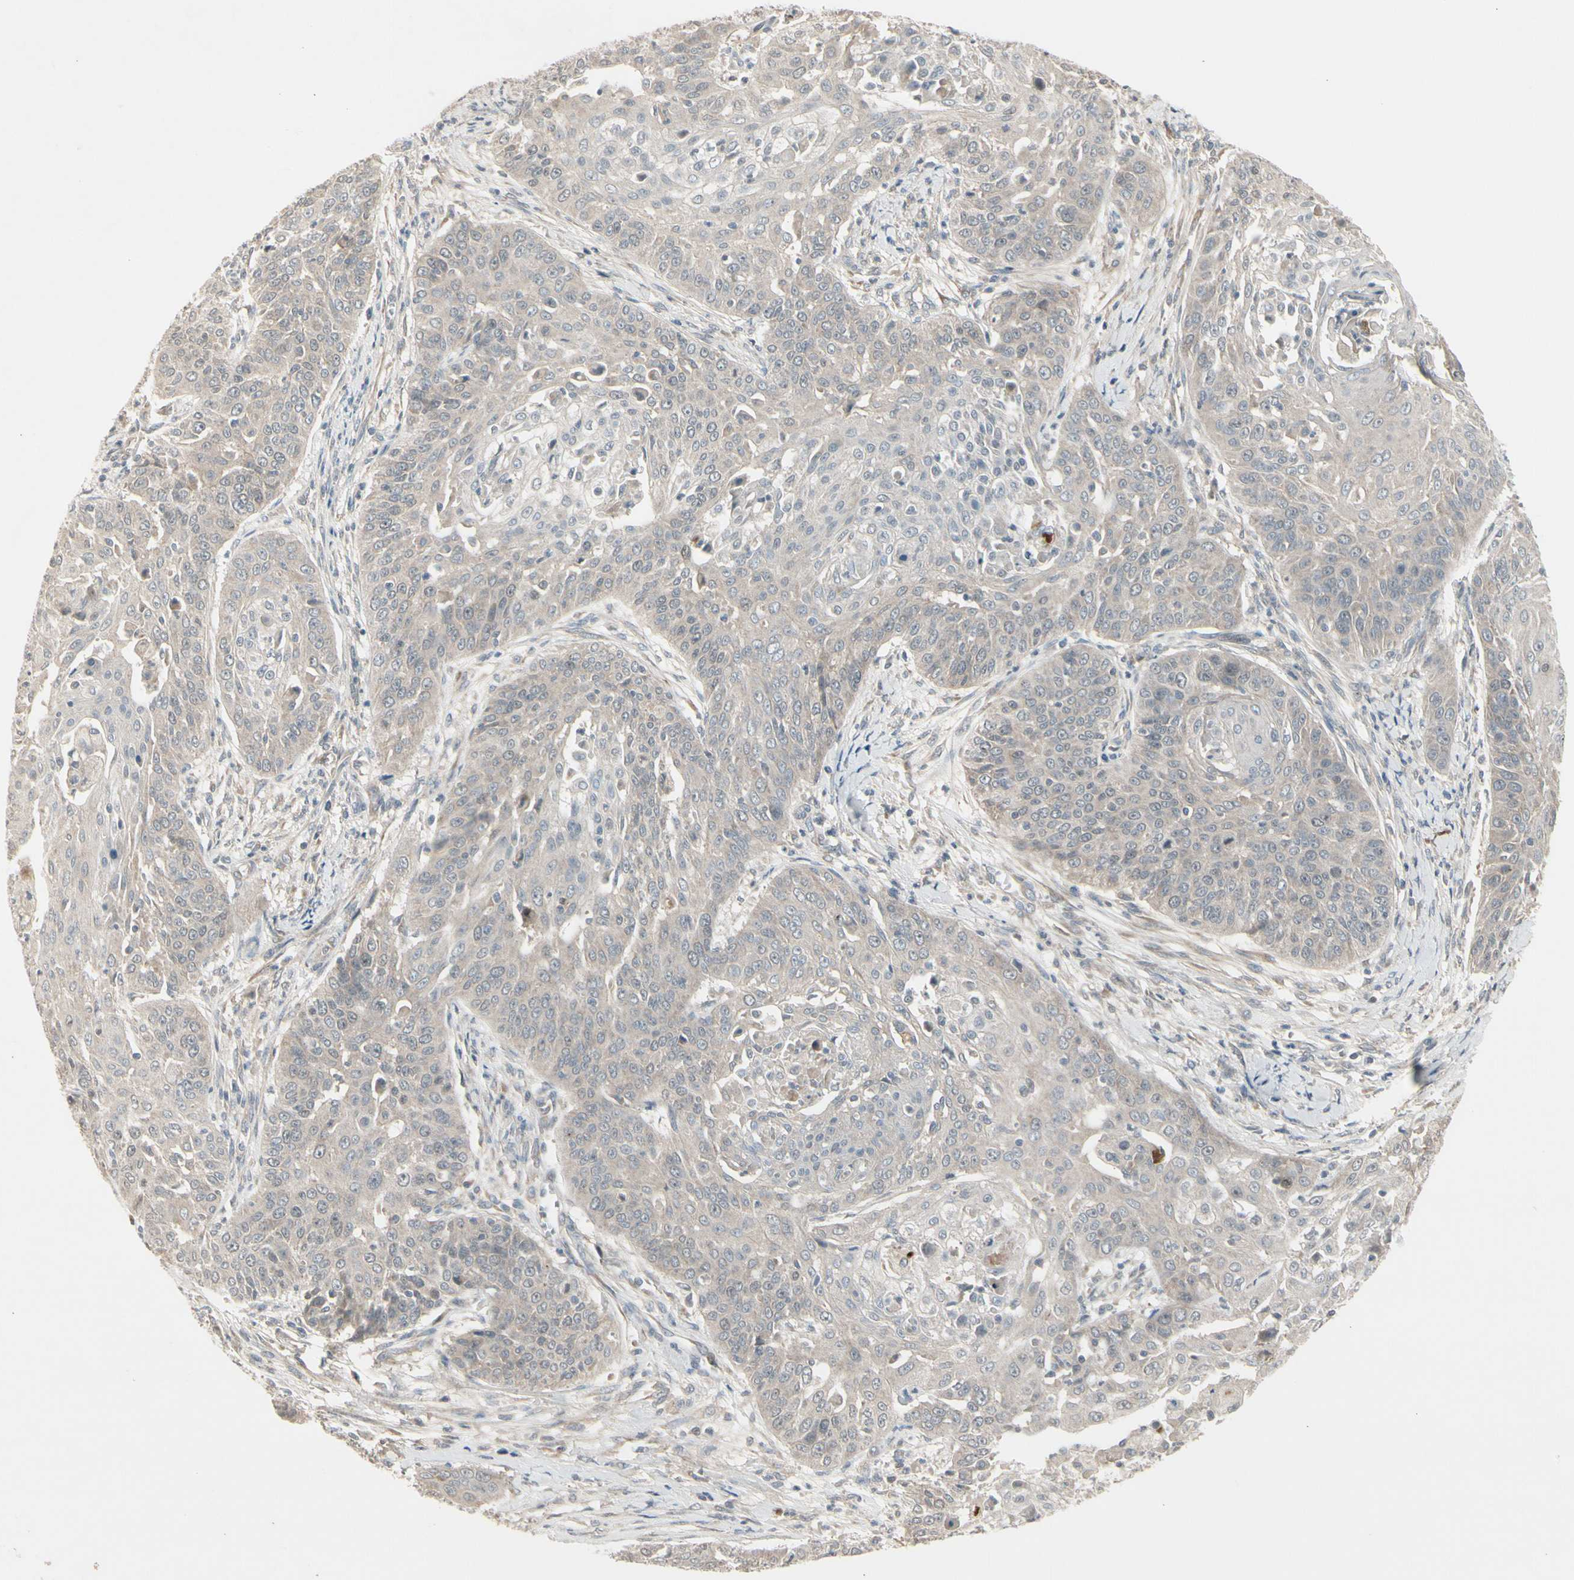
{"staining": {"intensity": "negative", "quantity": "none", "location": "none"}, "tissue": "cervical cancer", "cell_type": "Tumor cells", "image_type": "cancer", "snomed": [{"axis": "morphology", "description": "Squamous cell carcinoma, NOS"}, {"axis": "topography", "description": "Cervix"}], "caption": "Immunohistochemical staining of cervical cancer (squamous cell carcinoma) demonstrates no significant expression in tumor cells.", "gene": "FHDC1", "patient": {"sex": "female", "age": 64}}